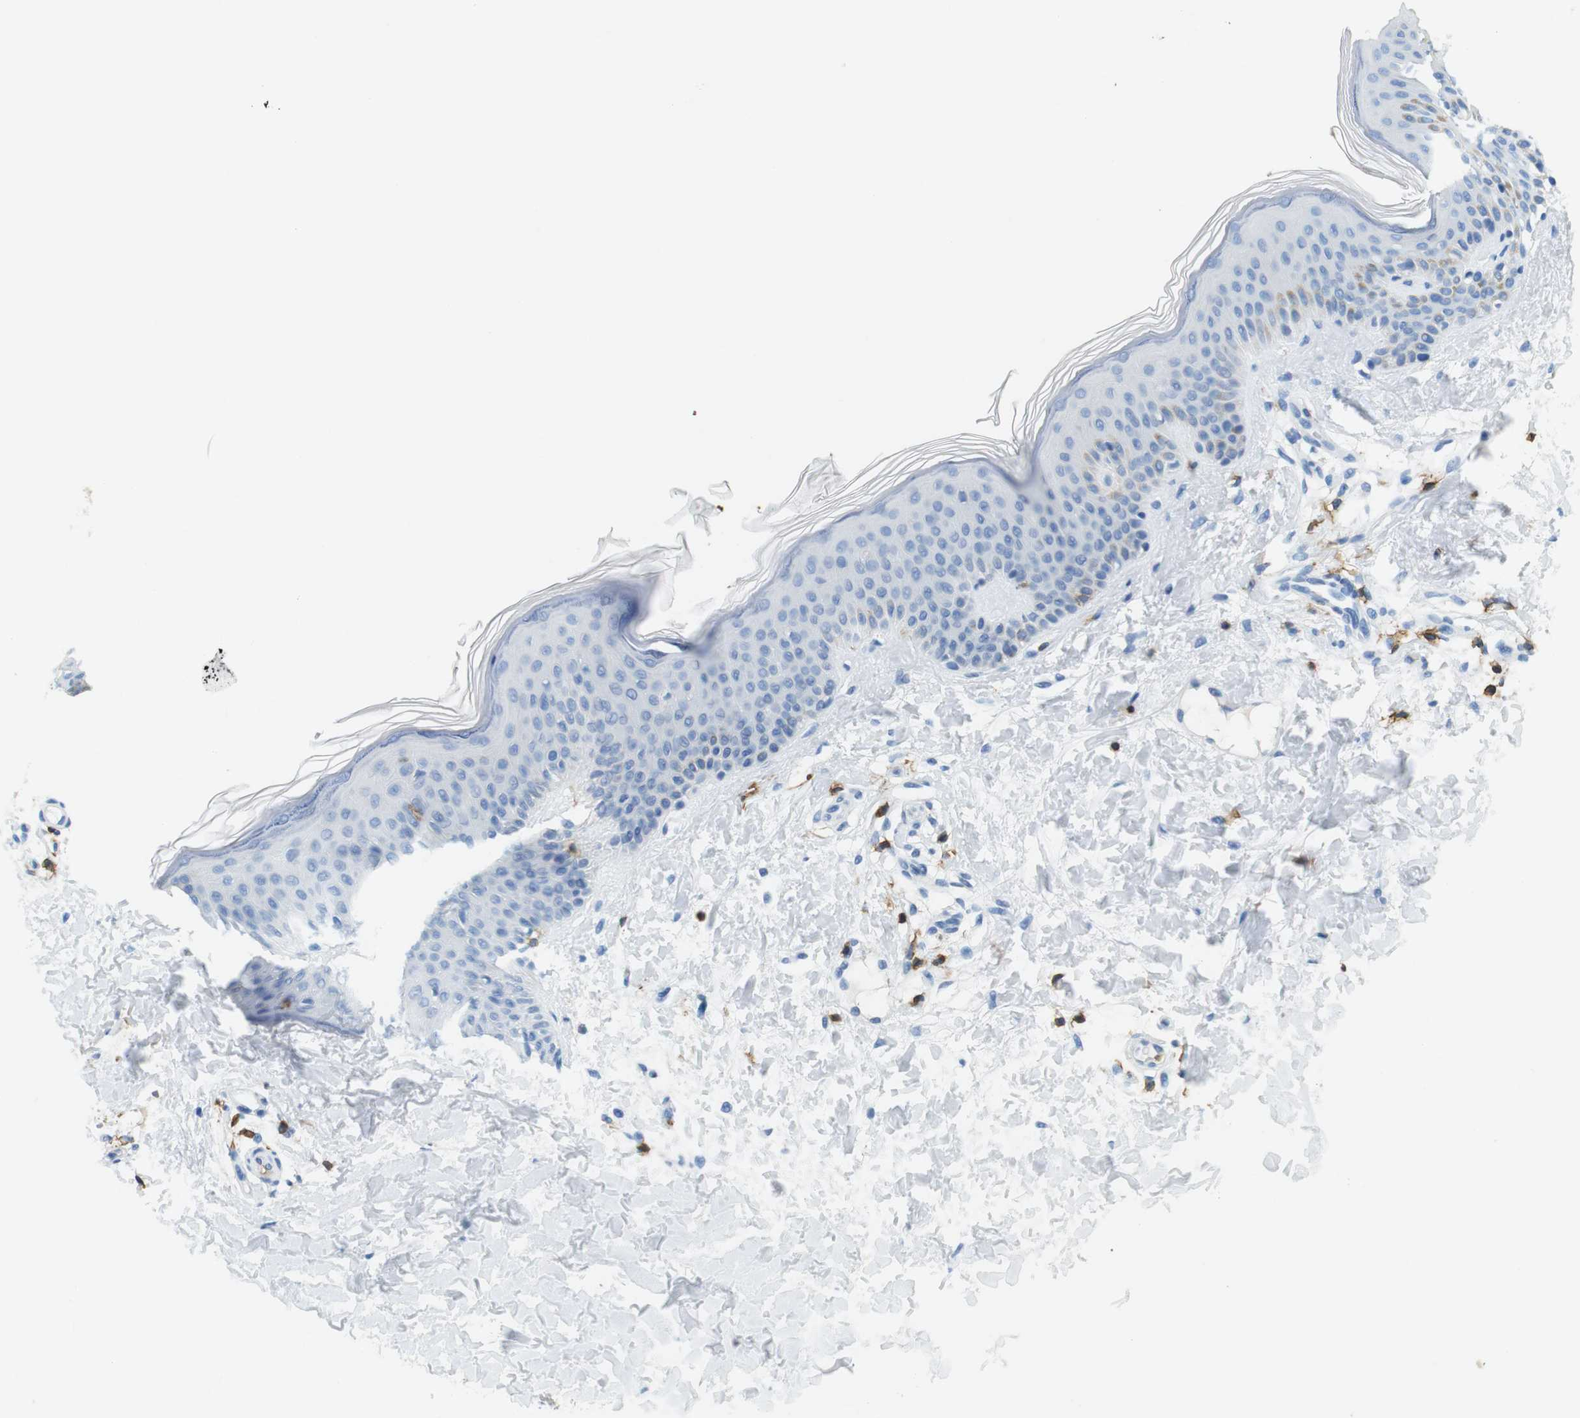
{"staining": {"intensity": "negative", "quantity": "none", "location": "none"}, "tissue": "skin", "cell_type": "Fibroblasts", "image_type": "normal", "snomed": [{"axis": "morphology", "description": "Normal tissue, NOS"}, {"axis": "topography", "description": "Skin"}], "caption": "Immunohistochemical staining of benign skin shows no significant expression in fibroblasts. (DAB (3,3'-diaminobenzidine) immunohistochemistry with hematoxylin counter stain).", "gene": "LAT", "patient": {"sex": "male", "age": 16}}